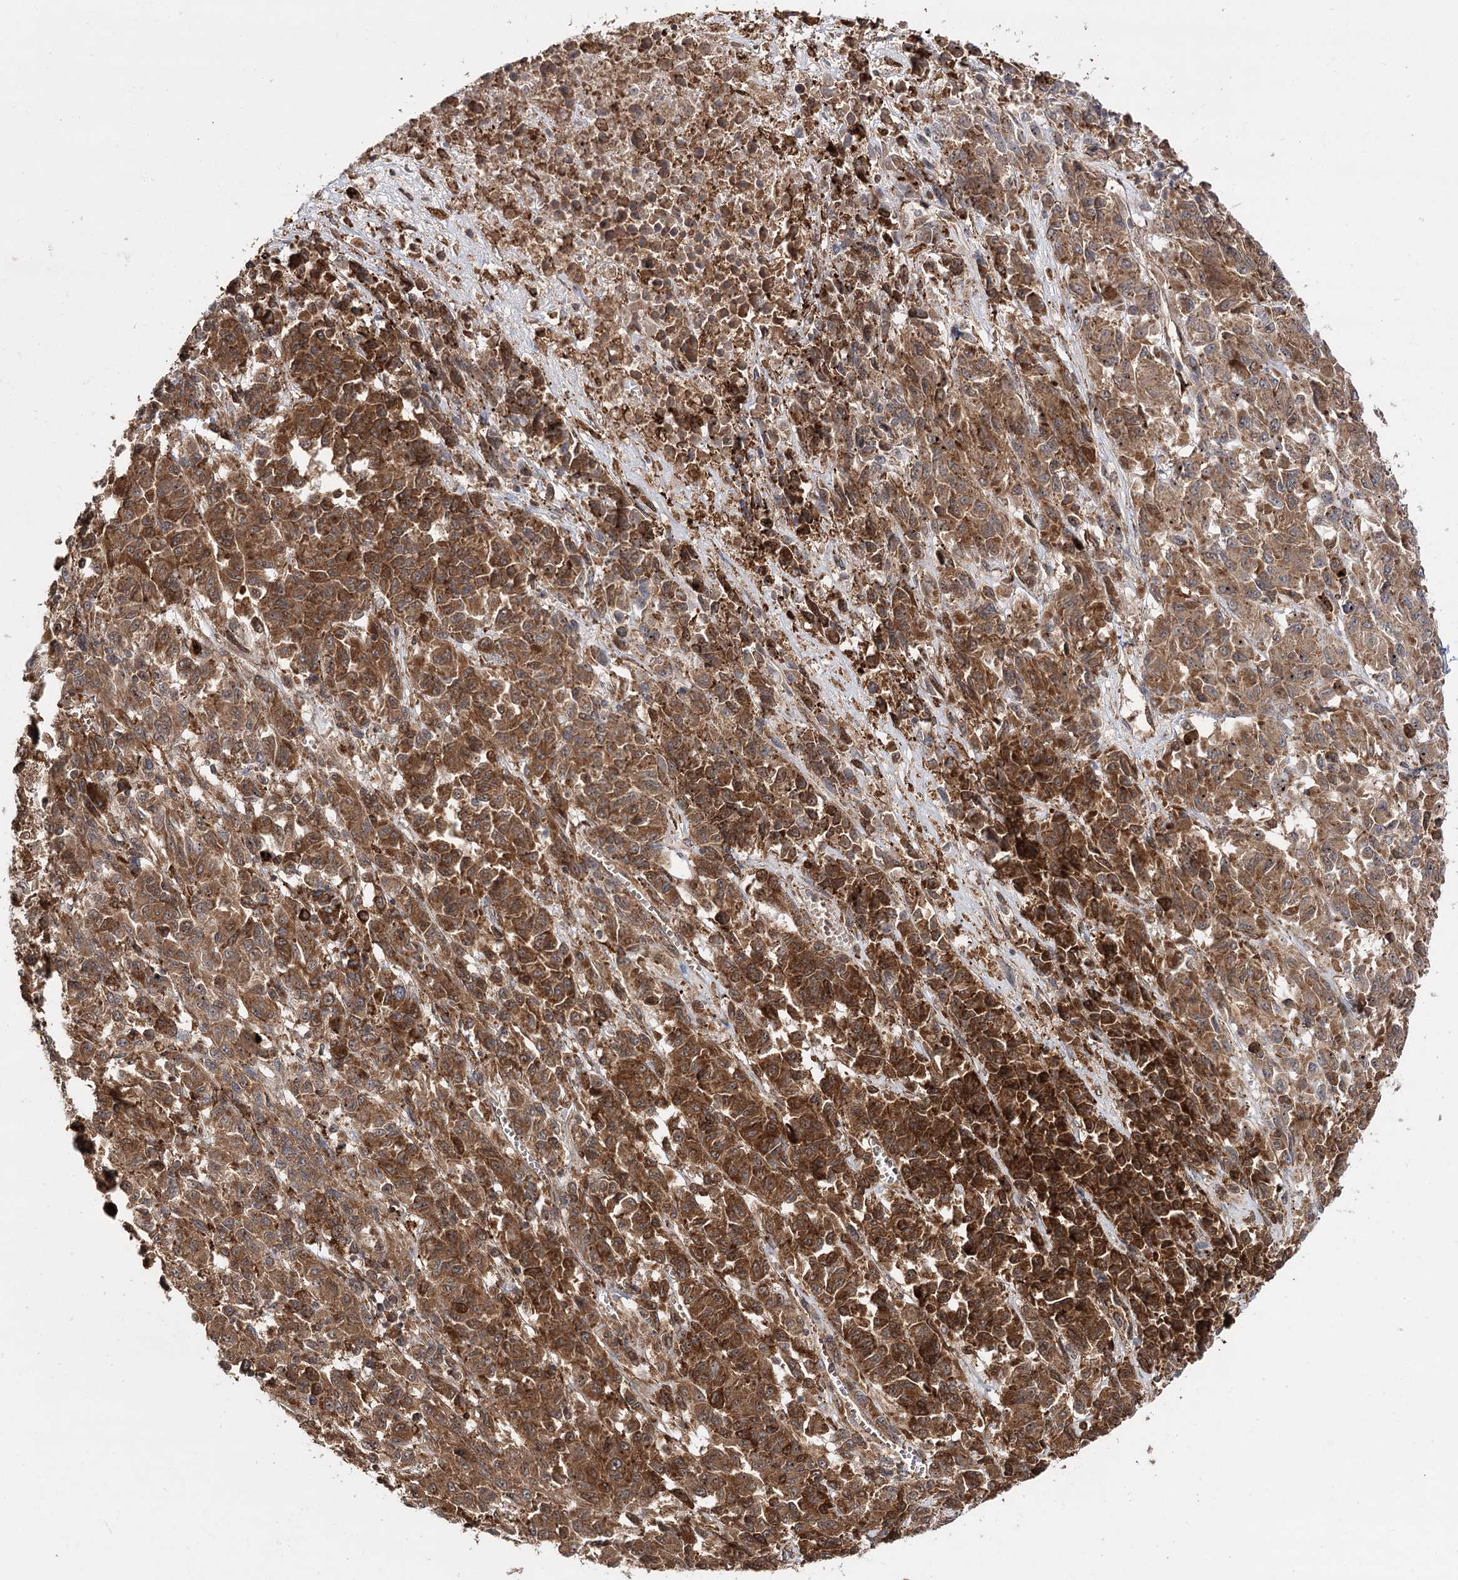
{"staining": {"intensity": "strong", "quantity": ">75%", "location": "cytoplasmic/membranous"}, "tissue": "melanoma", "cell_type": "Tumor cells", "image_type": "cancer", "snomed": [{"axis": "morphology", "description": "Malignant melanoma, Metastatic site"}, {"axis": "topography", "description": "Lung"}], "caption": "This photomicrograph exhibits malignant melanoma (metastatic site) stained with IHC to label a protein in brown. The cytoplasmic/membranous of tumor cells show strong positivity for the protein. Nuclei are counter-stained blue.", "gene": "DNAJB14", "patient": {"sex": "male", "age": 64}}